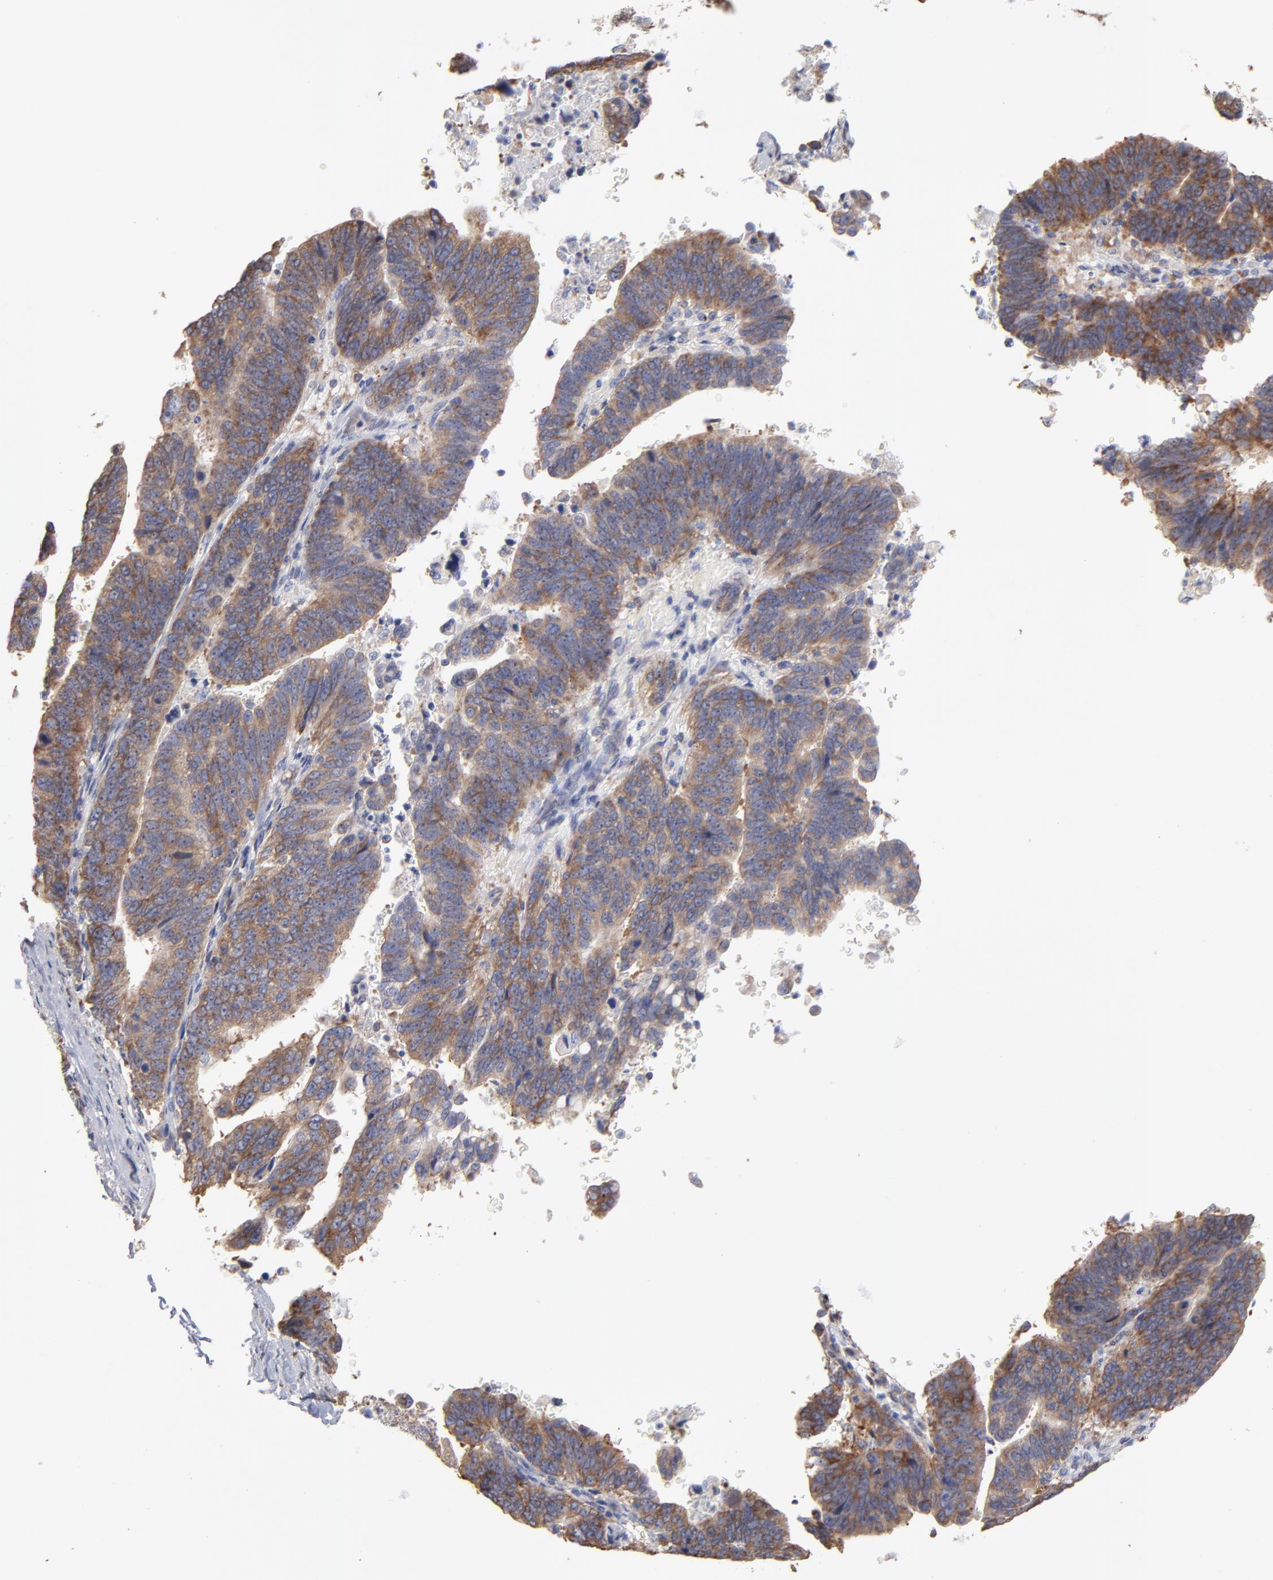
{"staining": {"intensity": "moderate", "quantity": ">75%", "location": "cytoplasmic/membranous"}, "tissue": "stomach cancer", "cell_type": "Tumor cells", "image_type": "cancer", "snomed": [{"axis": "morphology", "description": "Adenocarcinoma, NOS"}, {"axis": "topography", "description": "Stomach, upper"}], "caption": "Brown immunohistochemical staining in human adenocarcinoma (stomach) displays moderate cytoplasmic/membranous expression in approximately >75% of tumor cells.", "gene": "RPL3", "patient": {"sex": "female", "age": 50}}